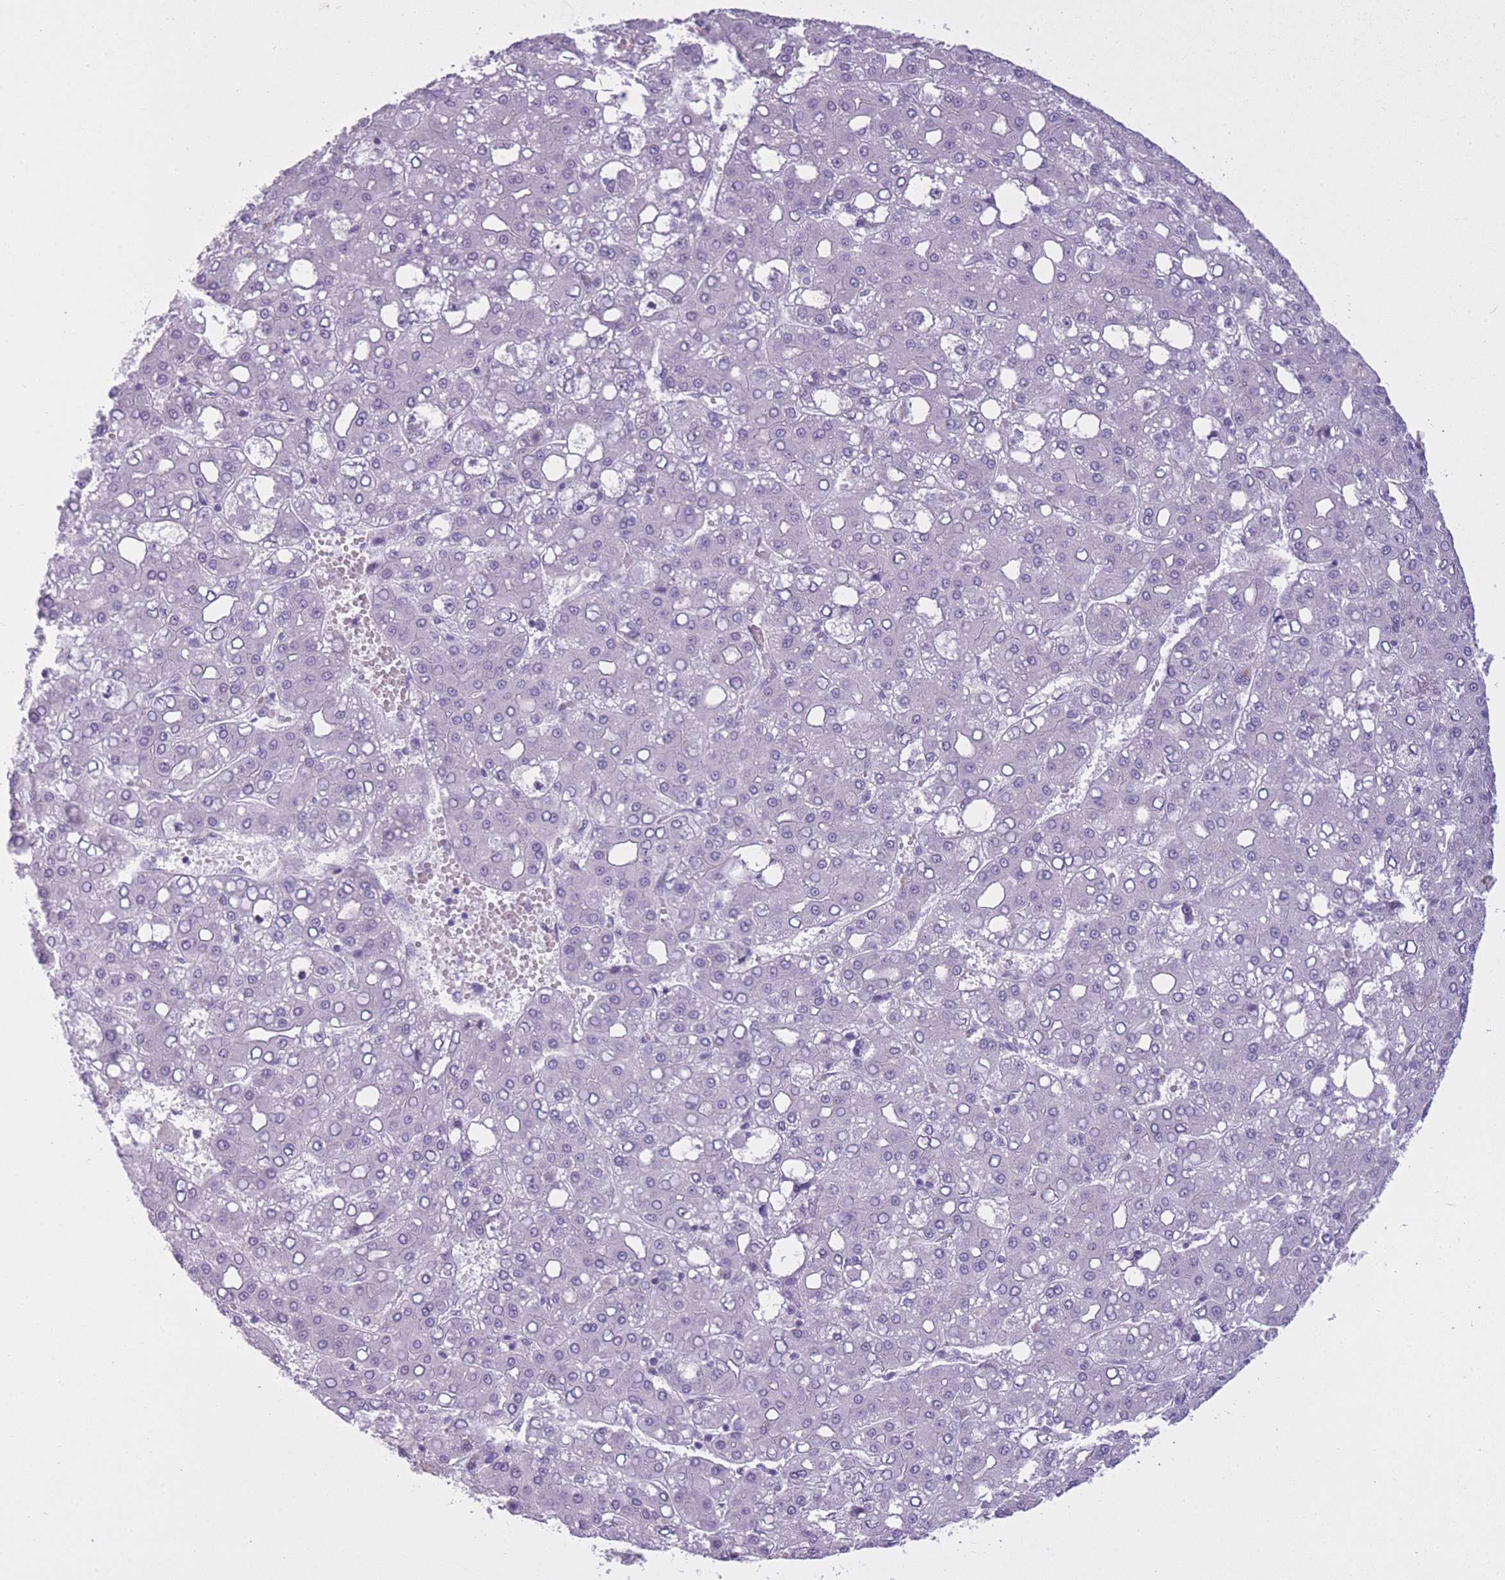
{"staining": {"intensity": "negative", "quantity": "none", "location": "none"}, "tissue": "liver cancer", "cell_type": "Tumor cells", "image_type": "cancer", "snomed": [{"axis": "morphology", "description": "Carcinoma, Hepatocellular, NOS"}, {"axis": "topography", "description": "Liver"}], "caption": "This is a histopathology image of immunohistochemistry staining of liver hepatocellular carcinoma, which shows no staining in tumor cells.", "gene": "GOLGA6D", "patient": {"sex": "male", "age": 65}}